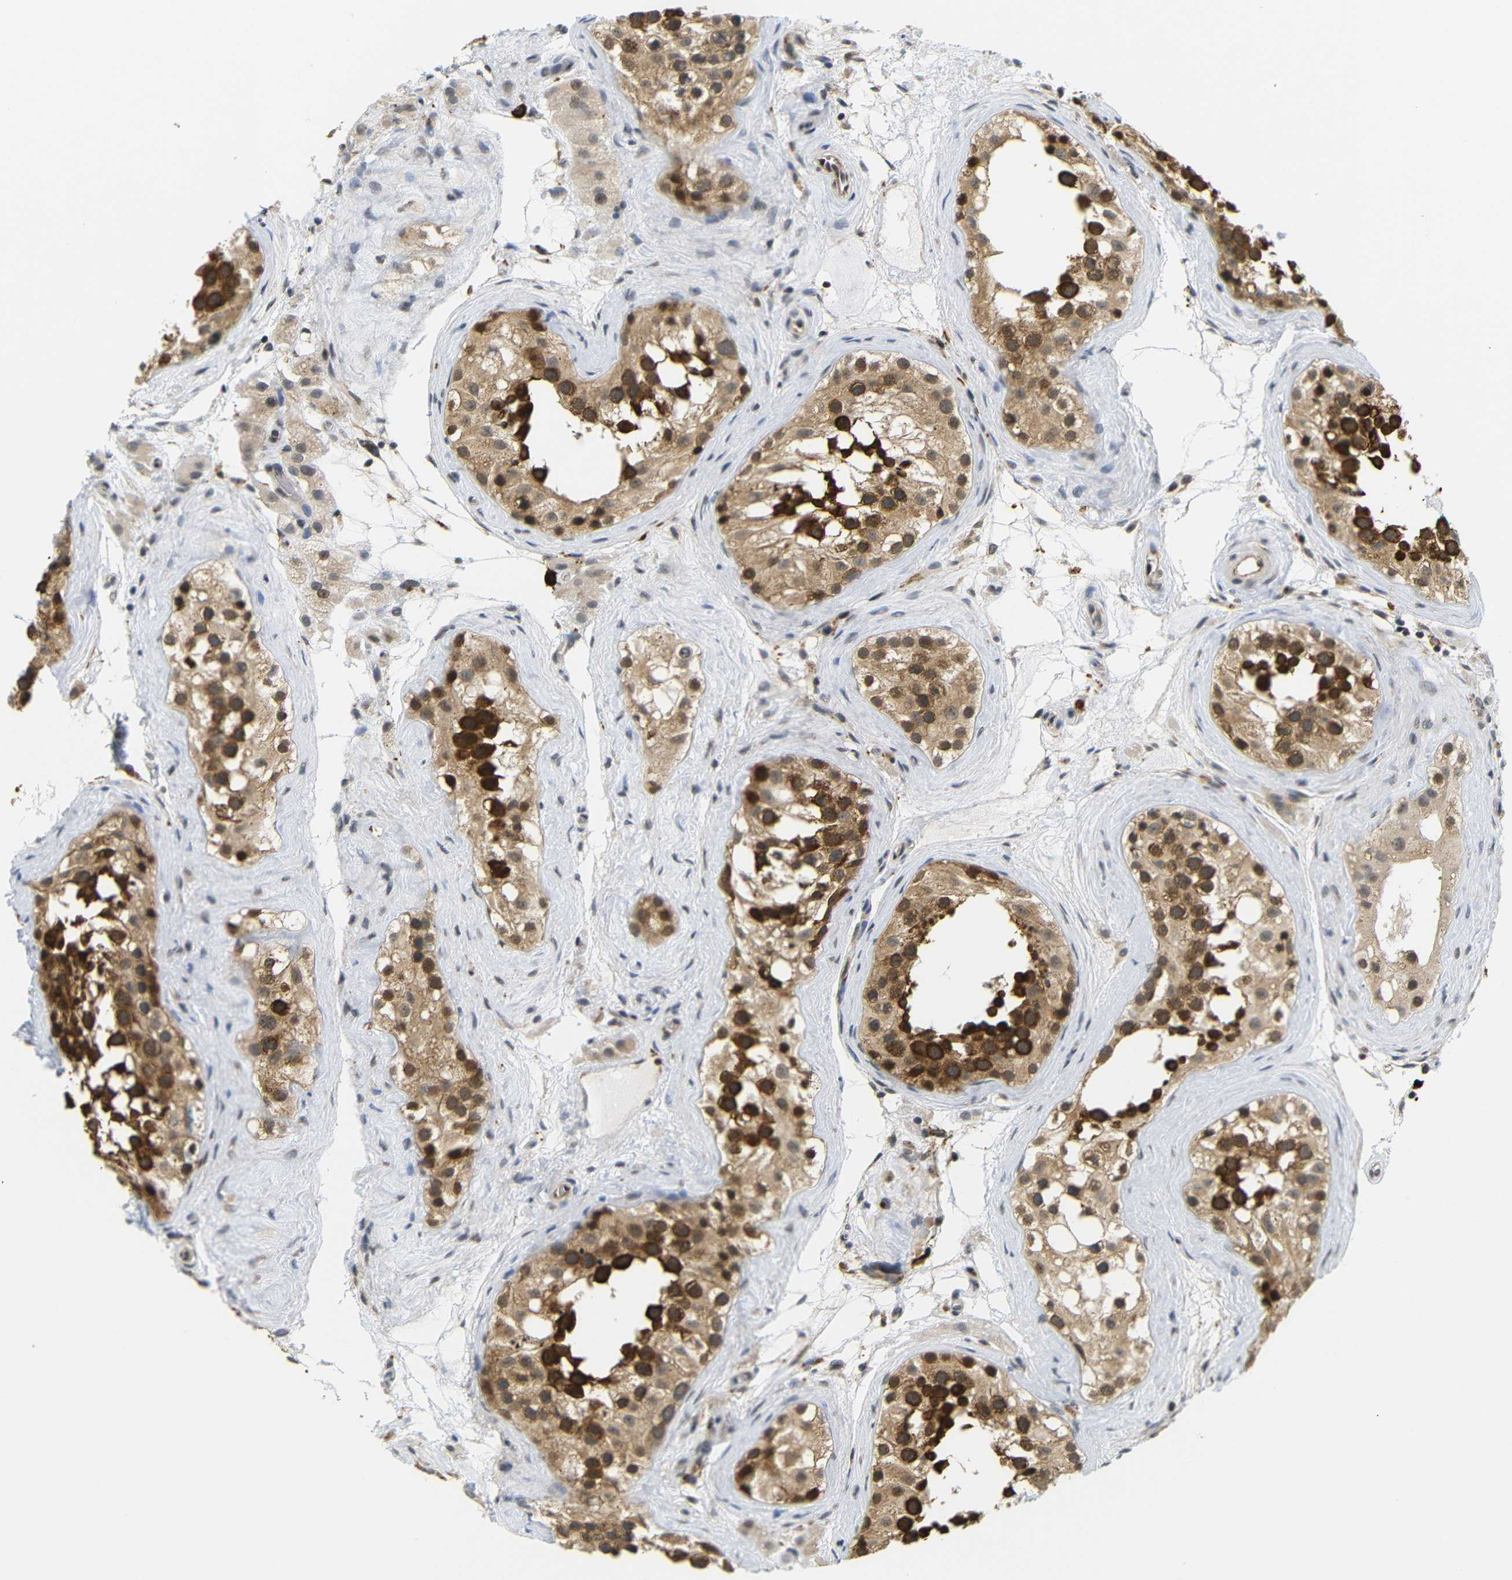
{"staining": {"intensity": "strong", "quantity": ">75%", "location": "cytoplasmic/membranous"}, "tissue": "testis", "cell_type": "Cells in seminiferous ducts", "image_type": "normal", "snomed": [{"axis": "morphology", "description": "Normal tissue, NOS"}, {"axis": "morphology", "description": "Seminoma, NOS"}, {"axis": "topography", "description": "Testis"}], "caption": "A high-resolution image shows immunohistochemistry staining of unremarkable testis, which demonstrates strong cytoplasmic/membranous staining in about >75% of cells in seminiferous ducts.", "gene": "GJA5", "patient": {"sex": "male", "age": 71}}